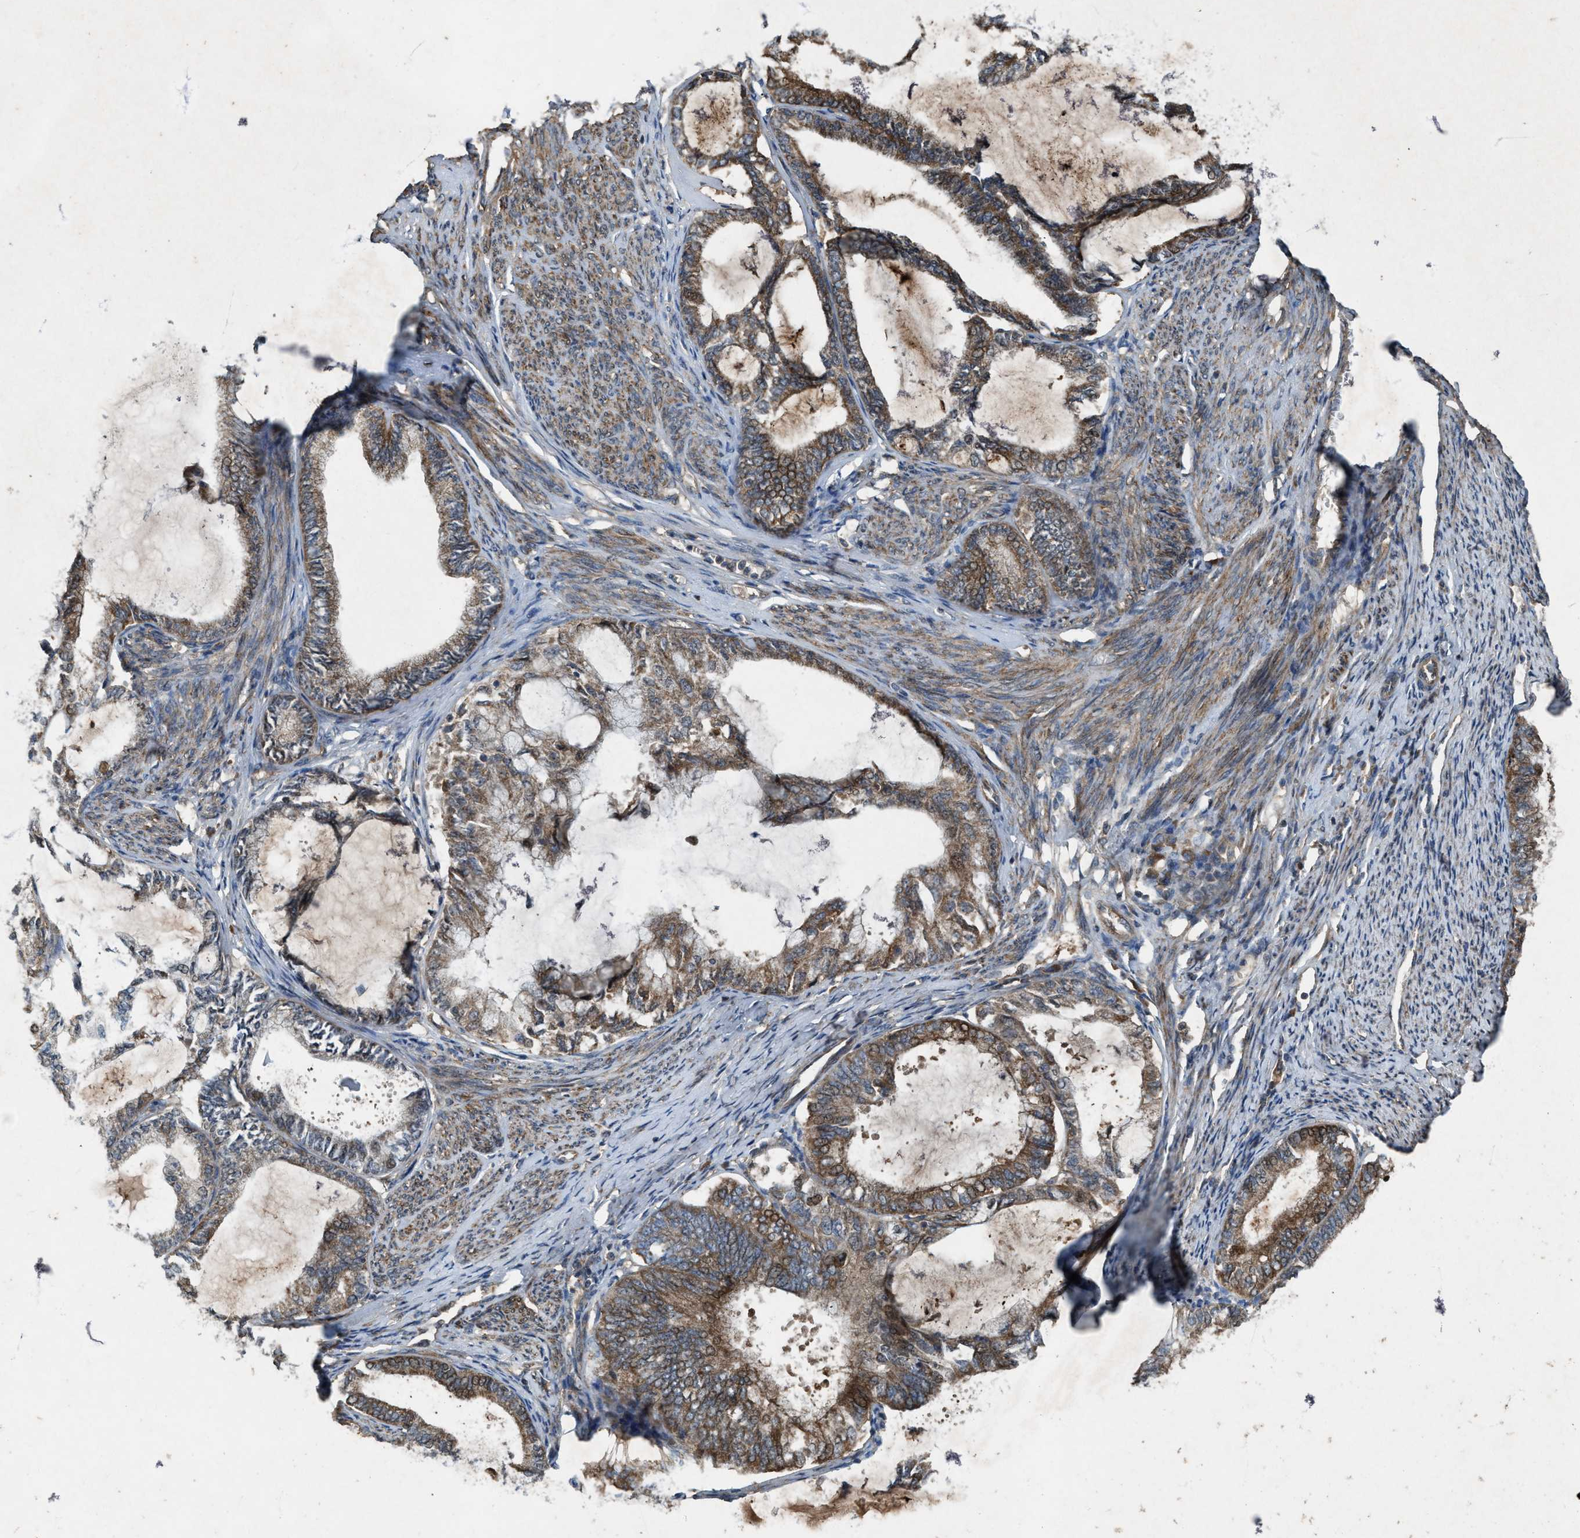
{"staining": {"intensity": "moderate", "quantity": ">75%", "location": "cytoplasmic/membranous"}, "tissue": "endometrial cancer", "cell_type": "Tumor cells", "image_type": "cancer", "snomed": [{"axis": "morphology", "description": "Adenocarcinoma, NOS"}, {"axis": "topography", "description": "Endometrium"}], "caption": "Protein analysis of endometrial cancer tissue displays moderate cytoplasmic/membranous staining in approximately >75% of tumor cells.", "gene": "PDP2", "patient": {"sex": "female", "age": 86}}